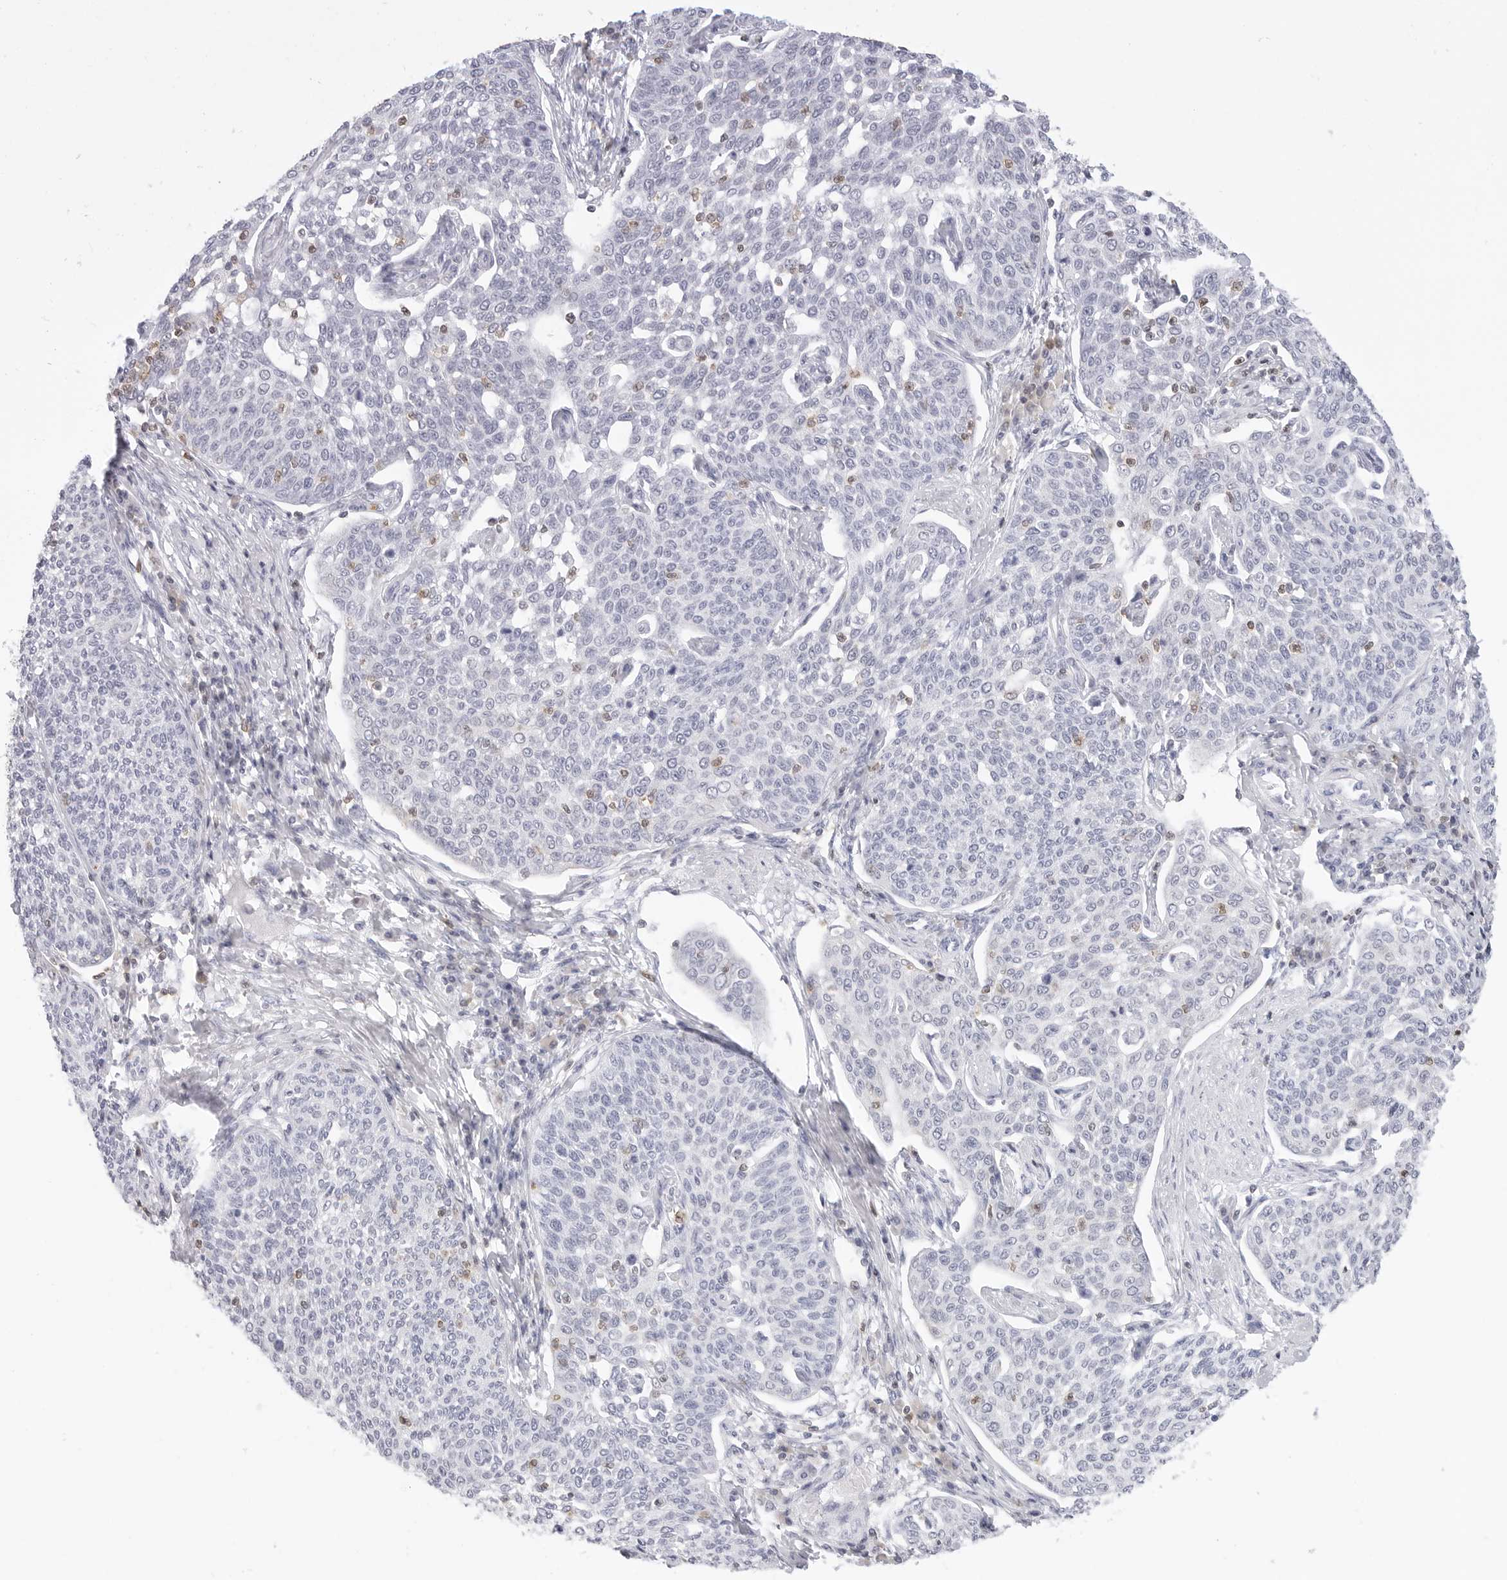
{"staining": {"intensity": "negative", "quantity": "none", "location": "none"}, "tissue": "cervical cancer", "cell_type": "Tumor cells", "image_type": "cancer", "snomed": [{"axis": "morphology", "description": "Squamous cell carcinoma, NOS"}, {"axis": "topography", "description": "Cervix"}], "caption": "Human cervical cancer stained for a protein using IHC demonstrates no staining in tumor cells.", "gene": "SLC9A3R1", "patient": {"sex": "female", "age": 34}}